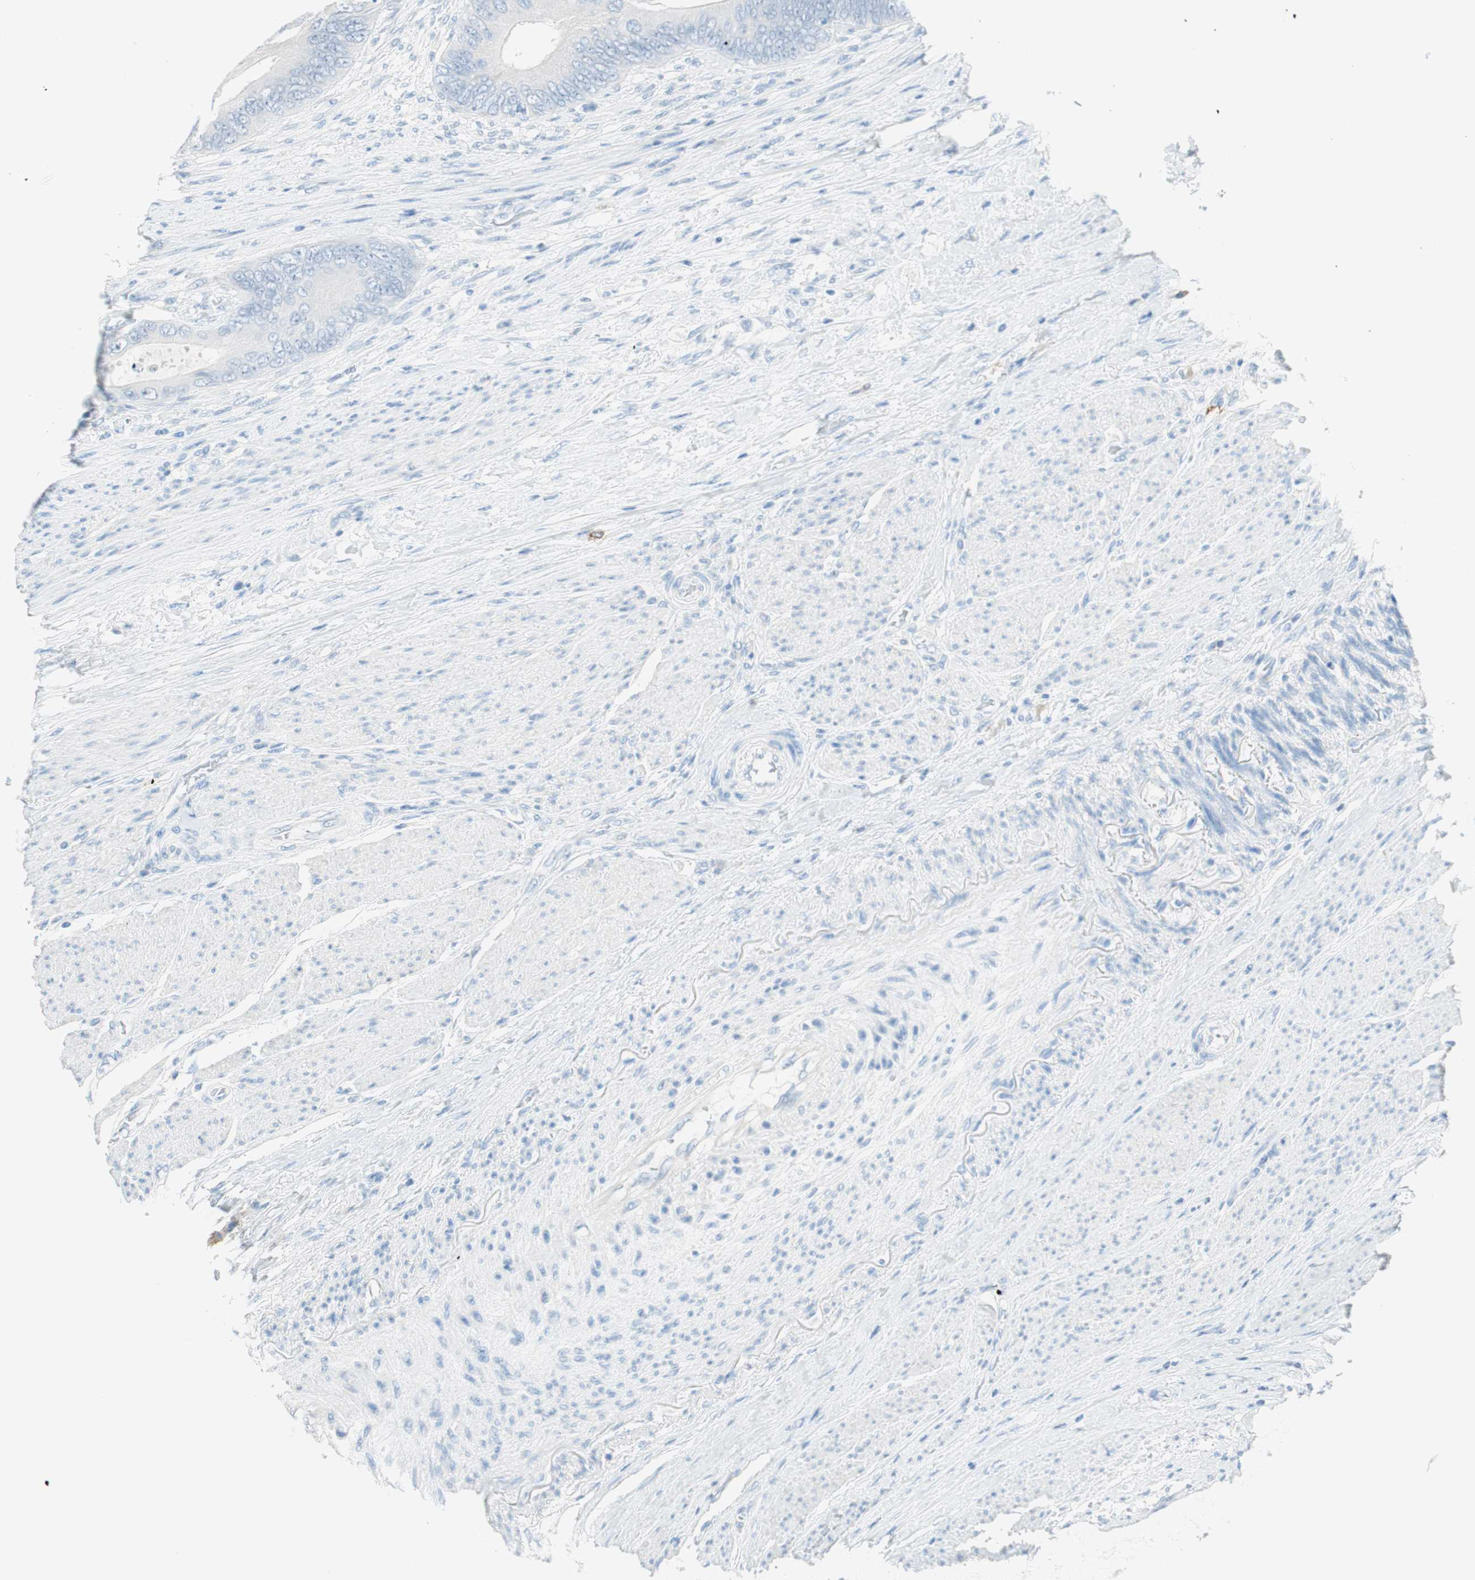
{"staining": {"intensity": "negative", "quantity": "none", "location": "none"}, "tissue": "colorectal cancer", "cell_type": "Tumor cells", "image_type": "cancer", "snomed": [{"axis": "morphology", "description": "Adenocarcinoma, NOS"}, {"axis": "topography", "description": "Rectum"}], "caption": "Tumor cells are negative for brown protein staining in colorectal cancer (adenocarcinoma).", "gene": "TNFRSF13C", "patient": {"sex": "female", "age": 77}}